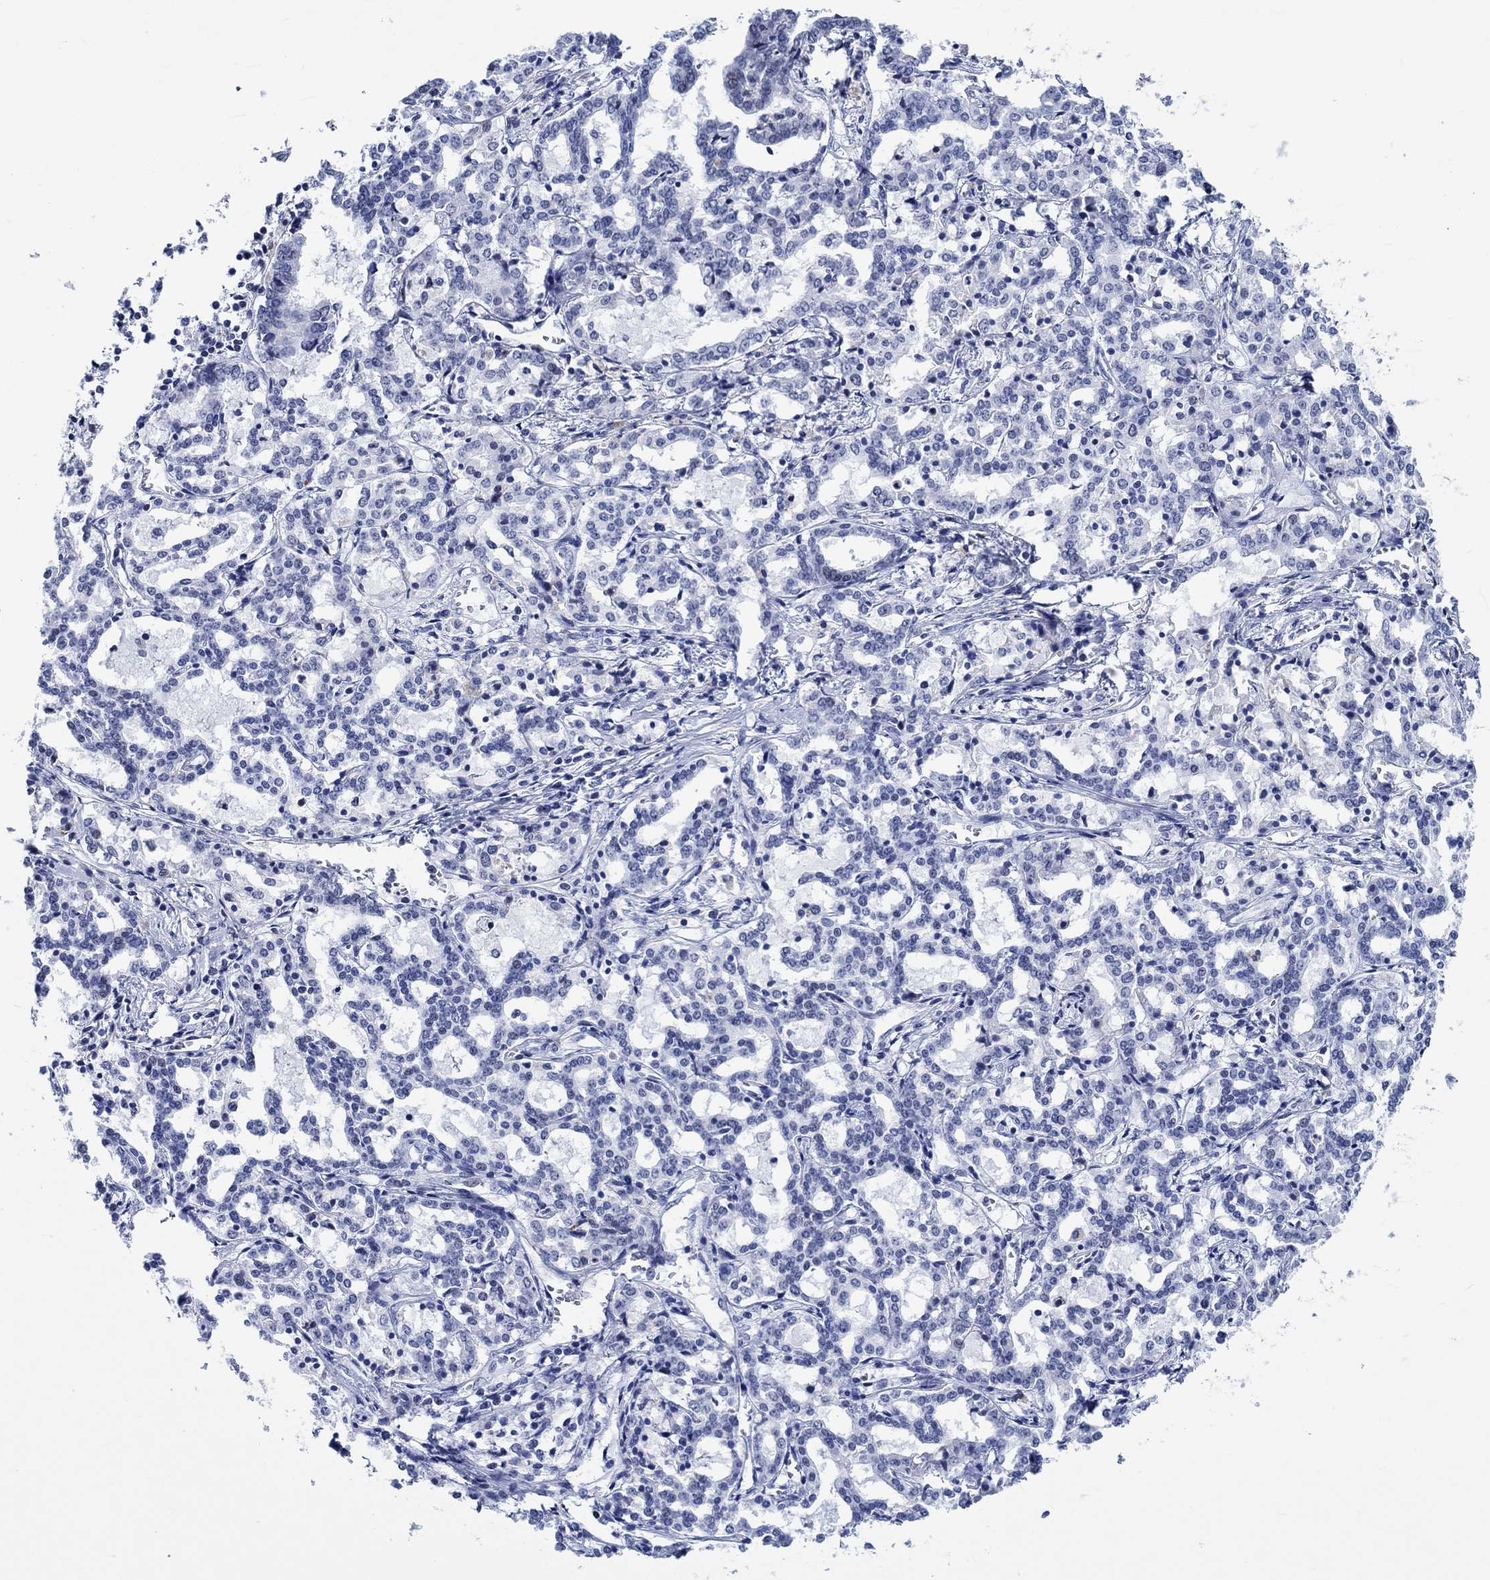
{"staining": {"intensity": "negative", "quantity": "none", "location": "none"}, "tissue": "liver cancer", "cell_type": "Tumor cells", "image_type": "cancer", "snomed": [{"axis": "morphology", "description": "Cholangiocarcinoma"}, {"axis": "topography", "description": "Liver"}], "caption": "Photomicrograph shows no protein expression in tumor cells of liver cancer (cholangiocarcinoma) tissue. (Brightfield microscopy of DAB (3,3'-diaminobenzidine) IHC at high magnification).", "gene": "ZNF446", "patient": {"sex": "female", "age": 47}}